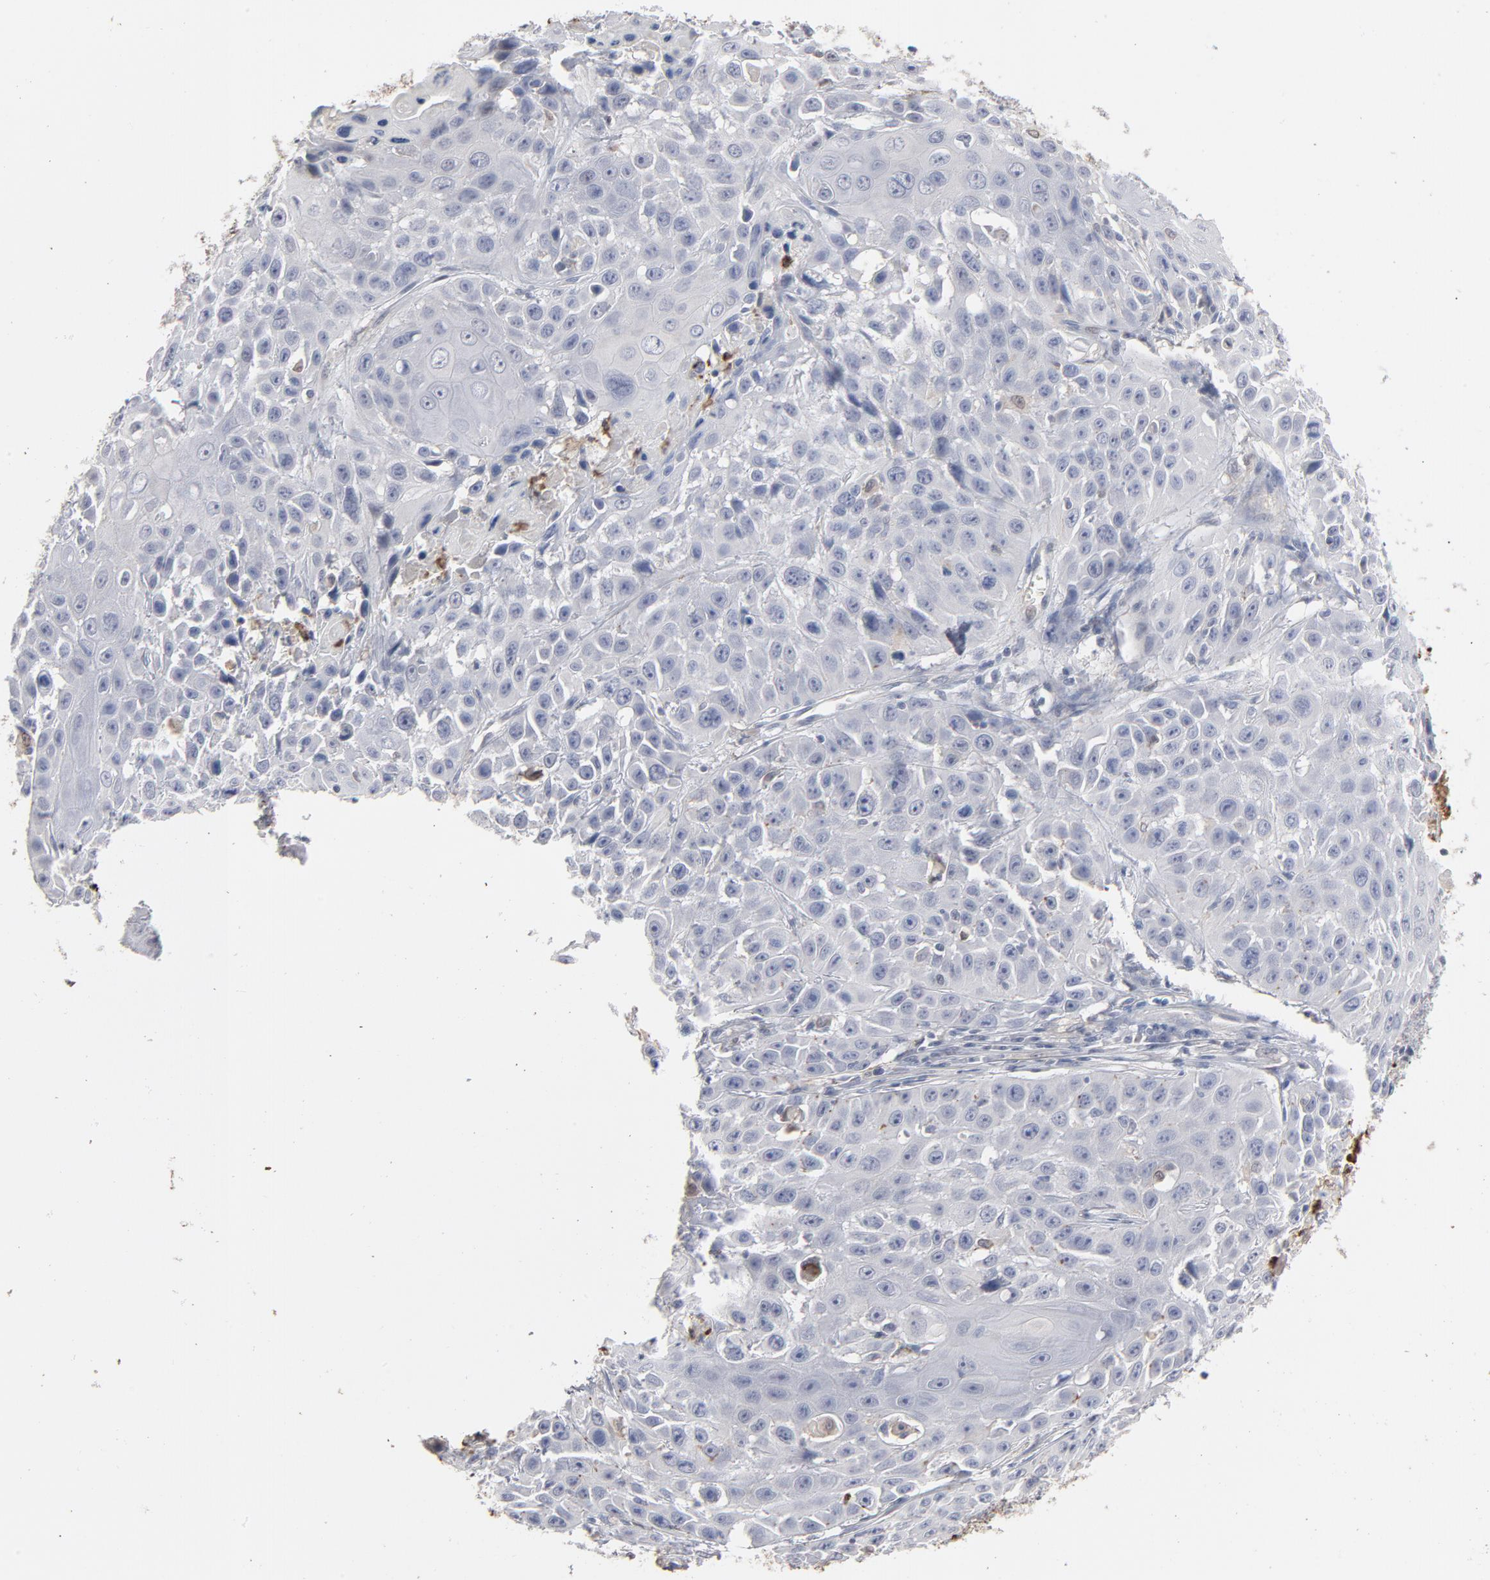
{"staining": {"intensity": "negative", "quantity": "none", "location": "none"}, "tissue": "cervical cancer", "cell_type": "Tumor cells", "image_type": "cancer", "snomed": [{"axis": "morphology", "description": "Squamous cell carcinoma, NOS"}, {"axis": "topography", "description": "Cervix"}], "caption": "Immunohistochemical staining of cervical cancer (squamous cell carcinoma) shows no significant expression in tumor cells.", "gene": "PNMA1", "patient": {"sex": "female", "age": 39}}